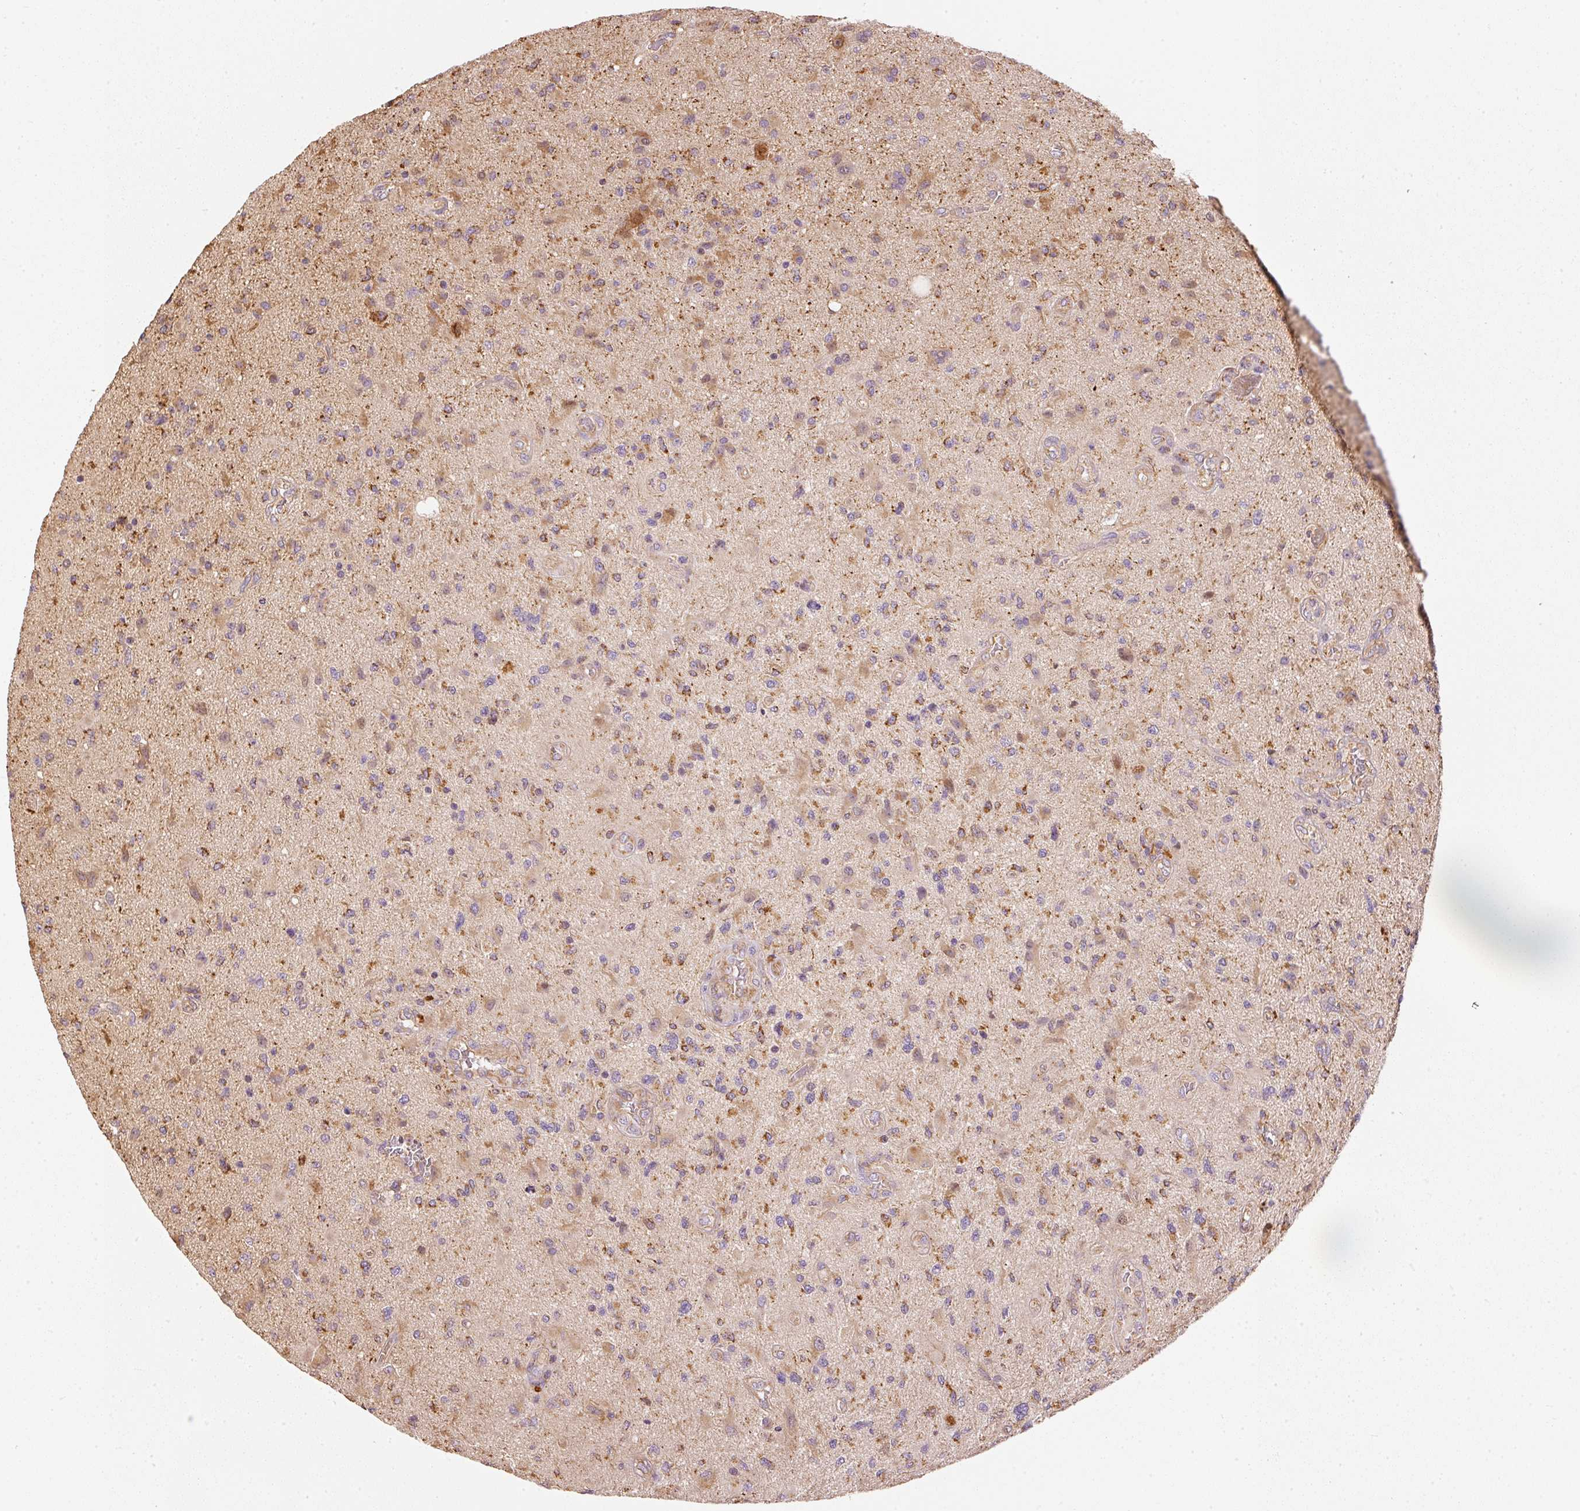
{"staining": {"intensity": "moderate", "quantity": "25%-75%", "location": "cytoplasmic/membranous"}, "tissue": "glioma", "cell_type": "Tumor cells", "image_type": "cancer", "snomed": [{"axis": "morphology", "description": "Glioma, malignant, High grade"}, {"axis": "topography", "description": "Brain"}], "caption": "DAB immunohistochemical staining of human glioma demonstrates moderate cytoplasmic/membranous protein staining in about 25%-75% of tumor cells.", "gene": "MTHFD1L", "patient": {"sex": "male", "age": 67}}